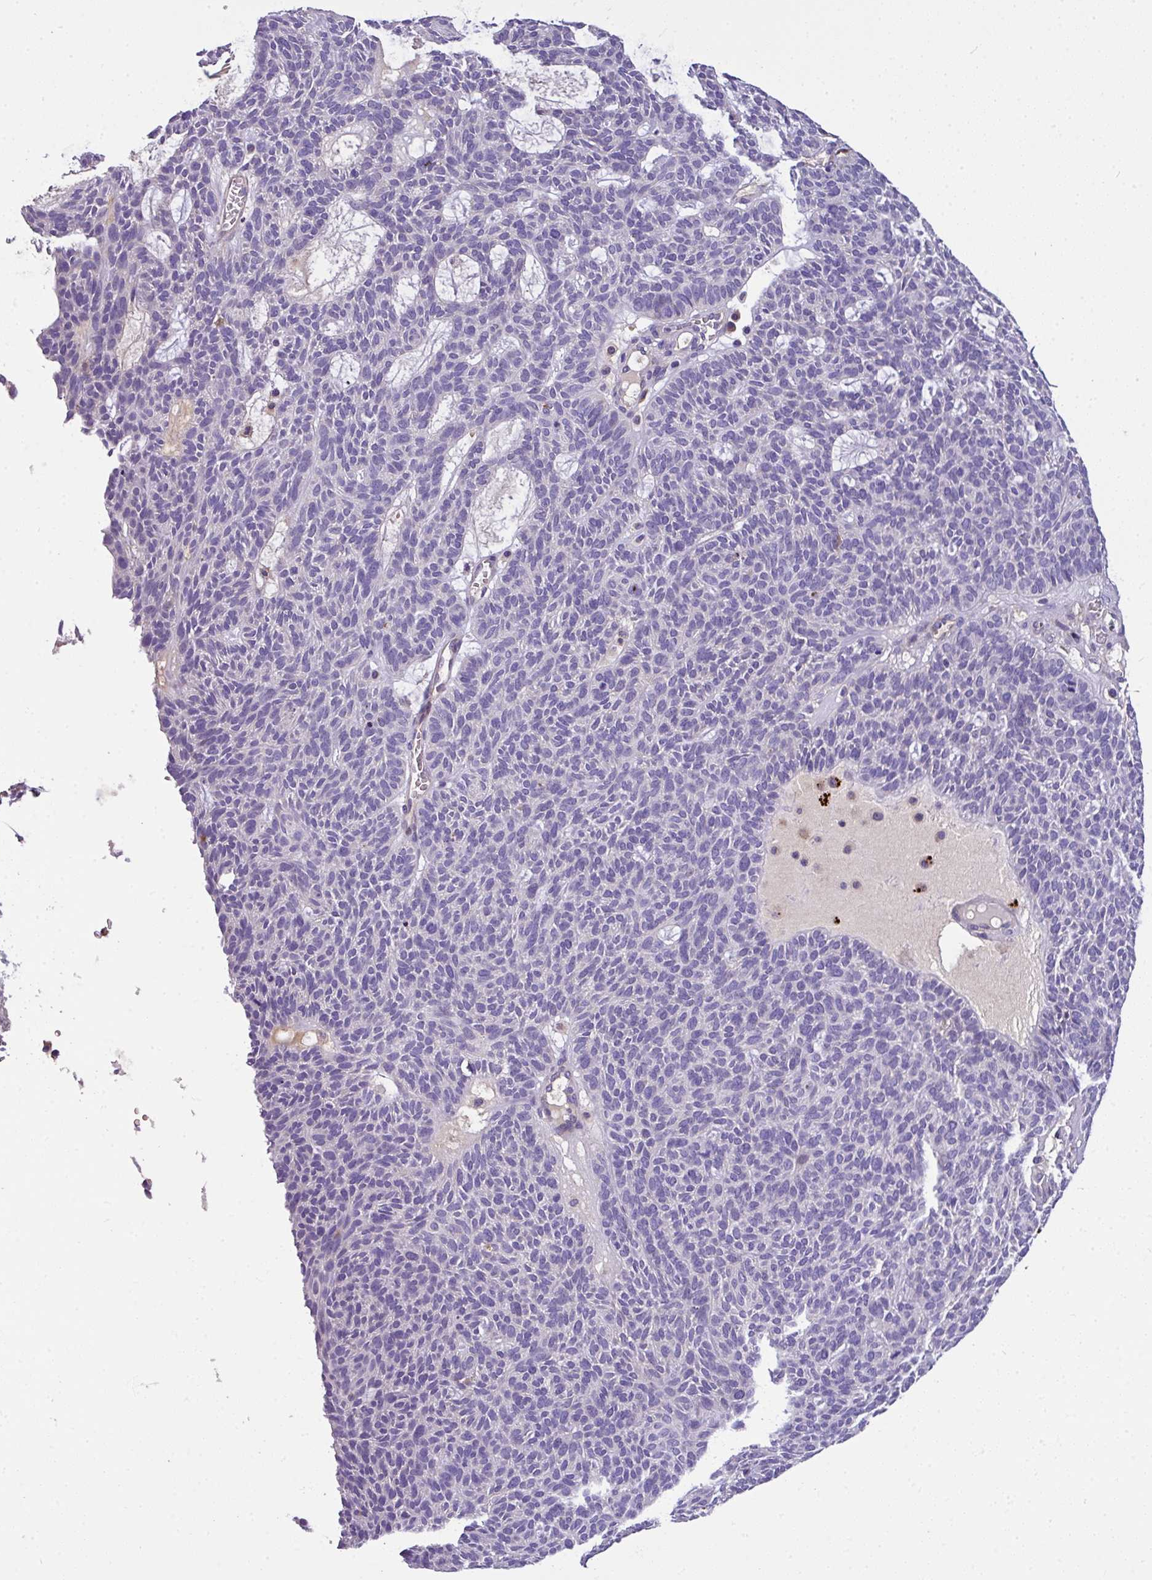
{"staining": {"intensity": "negative", "quantity": "none", "location": "none"}, "tissue": "skin cancer", "cell_type": "Tumor cells", "image_type": "cancer", "snomed": [{"axis": "morphology", "description": "Squamous cell carcinoma, NOS"}, {"axis": "topography", "description": "Skin"}], "caption": "The immunohistochemistry (IHC) image has no significant positivity in tumor cells of squamous cell carcinoma (skin) tissue. The staining was performed using DAB to visualize the protein expression in brown, while the nuclei were stained in blue with hematoxylin (Magnification: 20x).", "gene": "ANXA2R", "patient": {"sex": "female", "age": 90}}